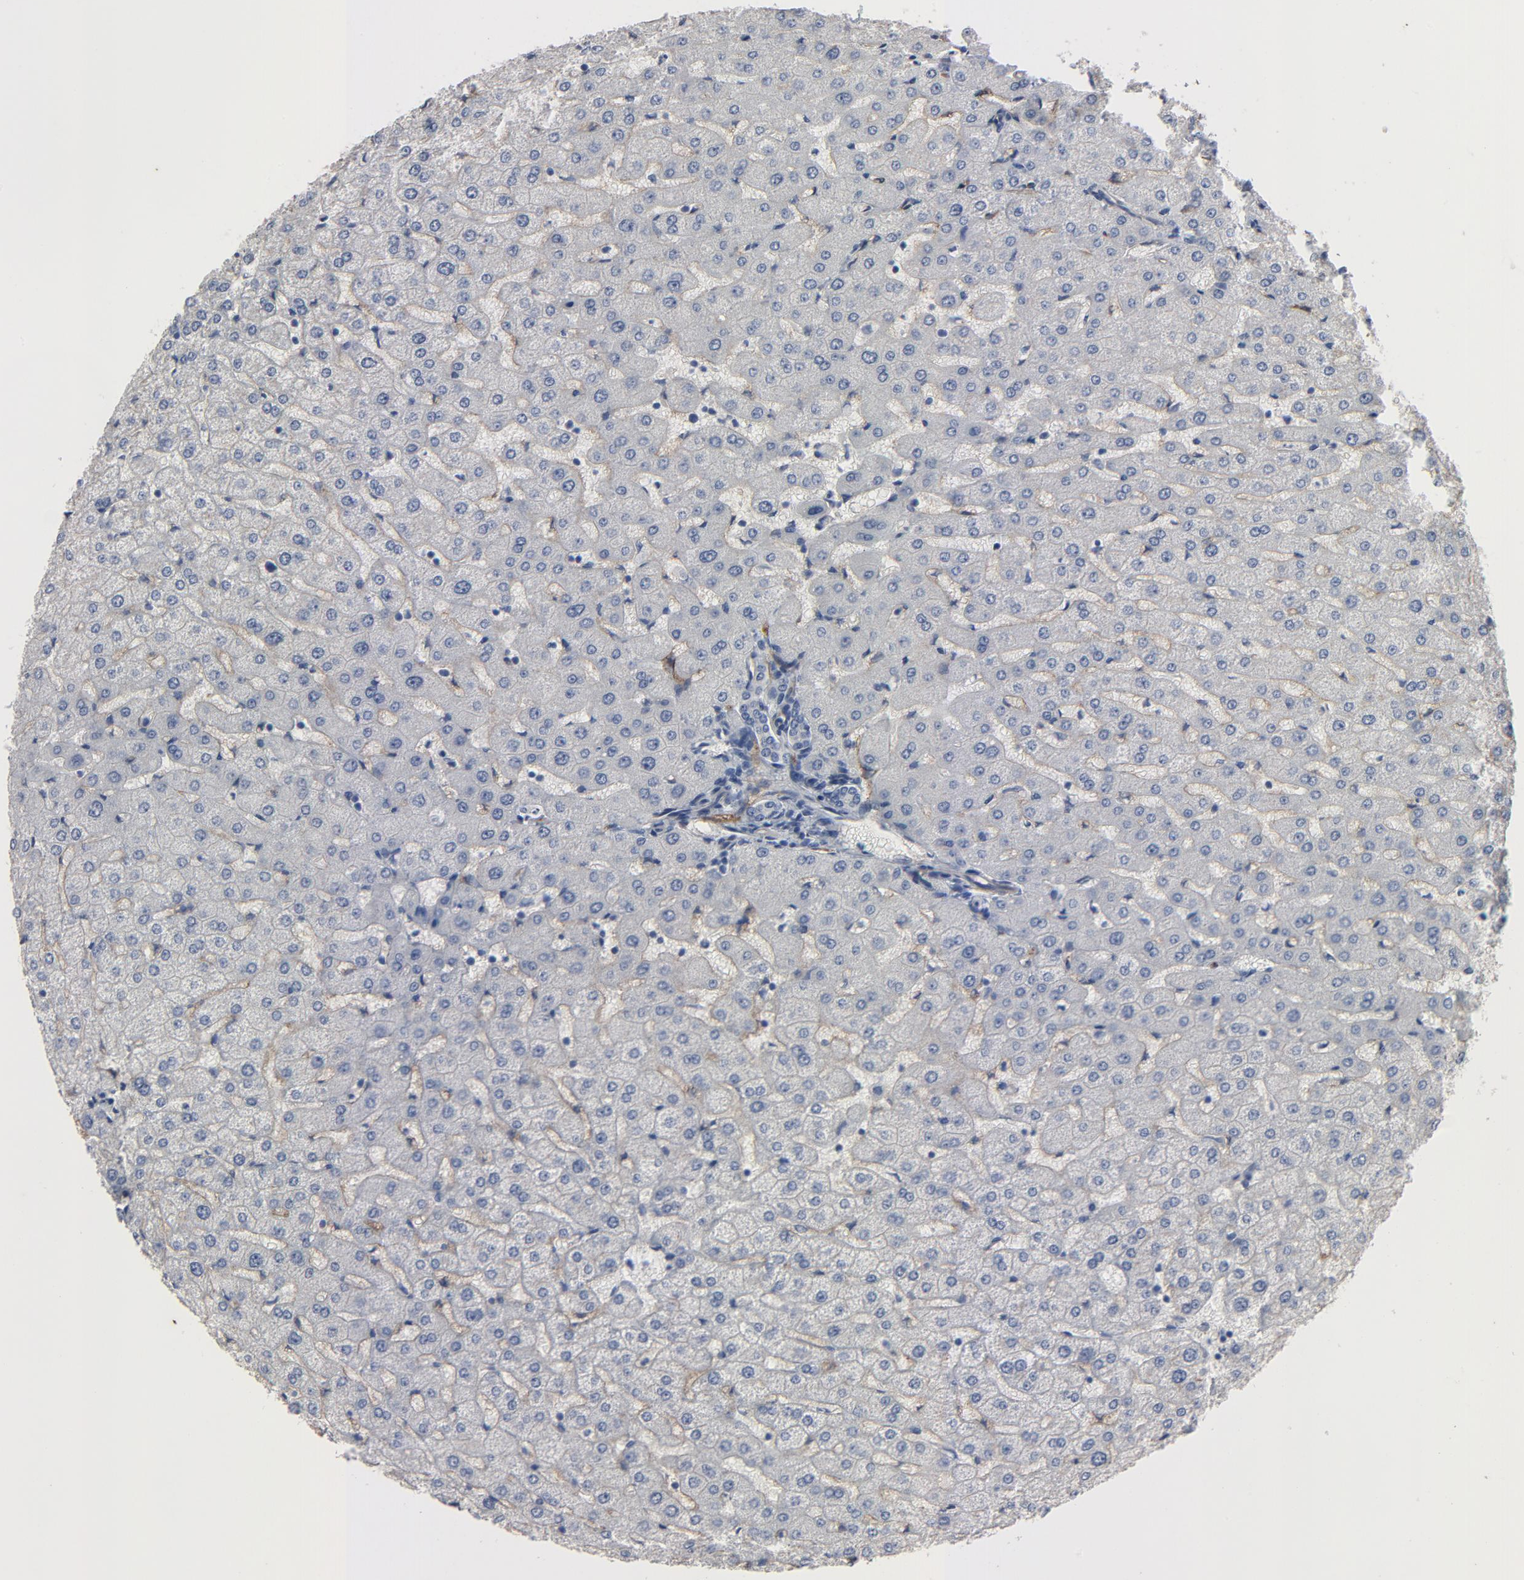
{"staining": {"intensity": "negative", "quantity": "none", "location": "none"}, "tissue": "liver", "cell_type": "Cholangiocytes", "image_type": "normal", "snomed": [{"axis": "morphology", "description": "Normal tissue, NOS"}, {"axis": "morphology", "description": "Fibrosis, NOS"}, {"axis": "topography", "description": "Liver"}], "caption": "Immunohistochemistry of unremarkable human liver reveals no expression in cholangiocytes.", "gene": "KDR", "patient": {"sex": "female", "age": 29}}